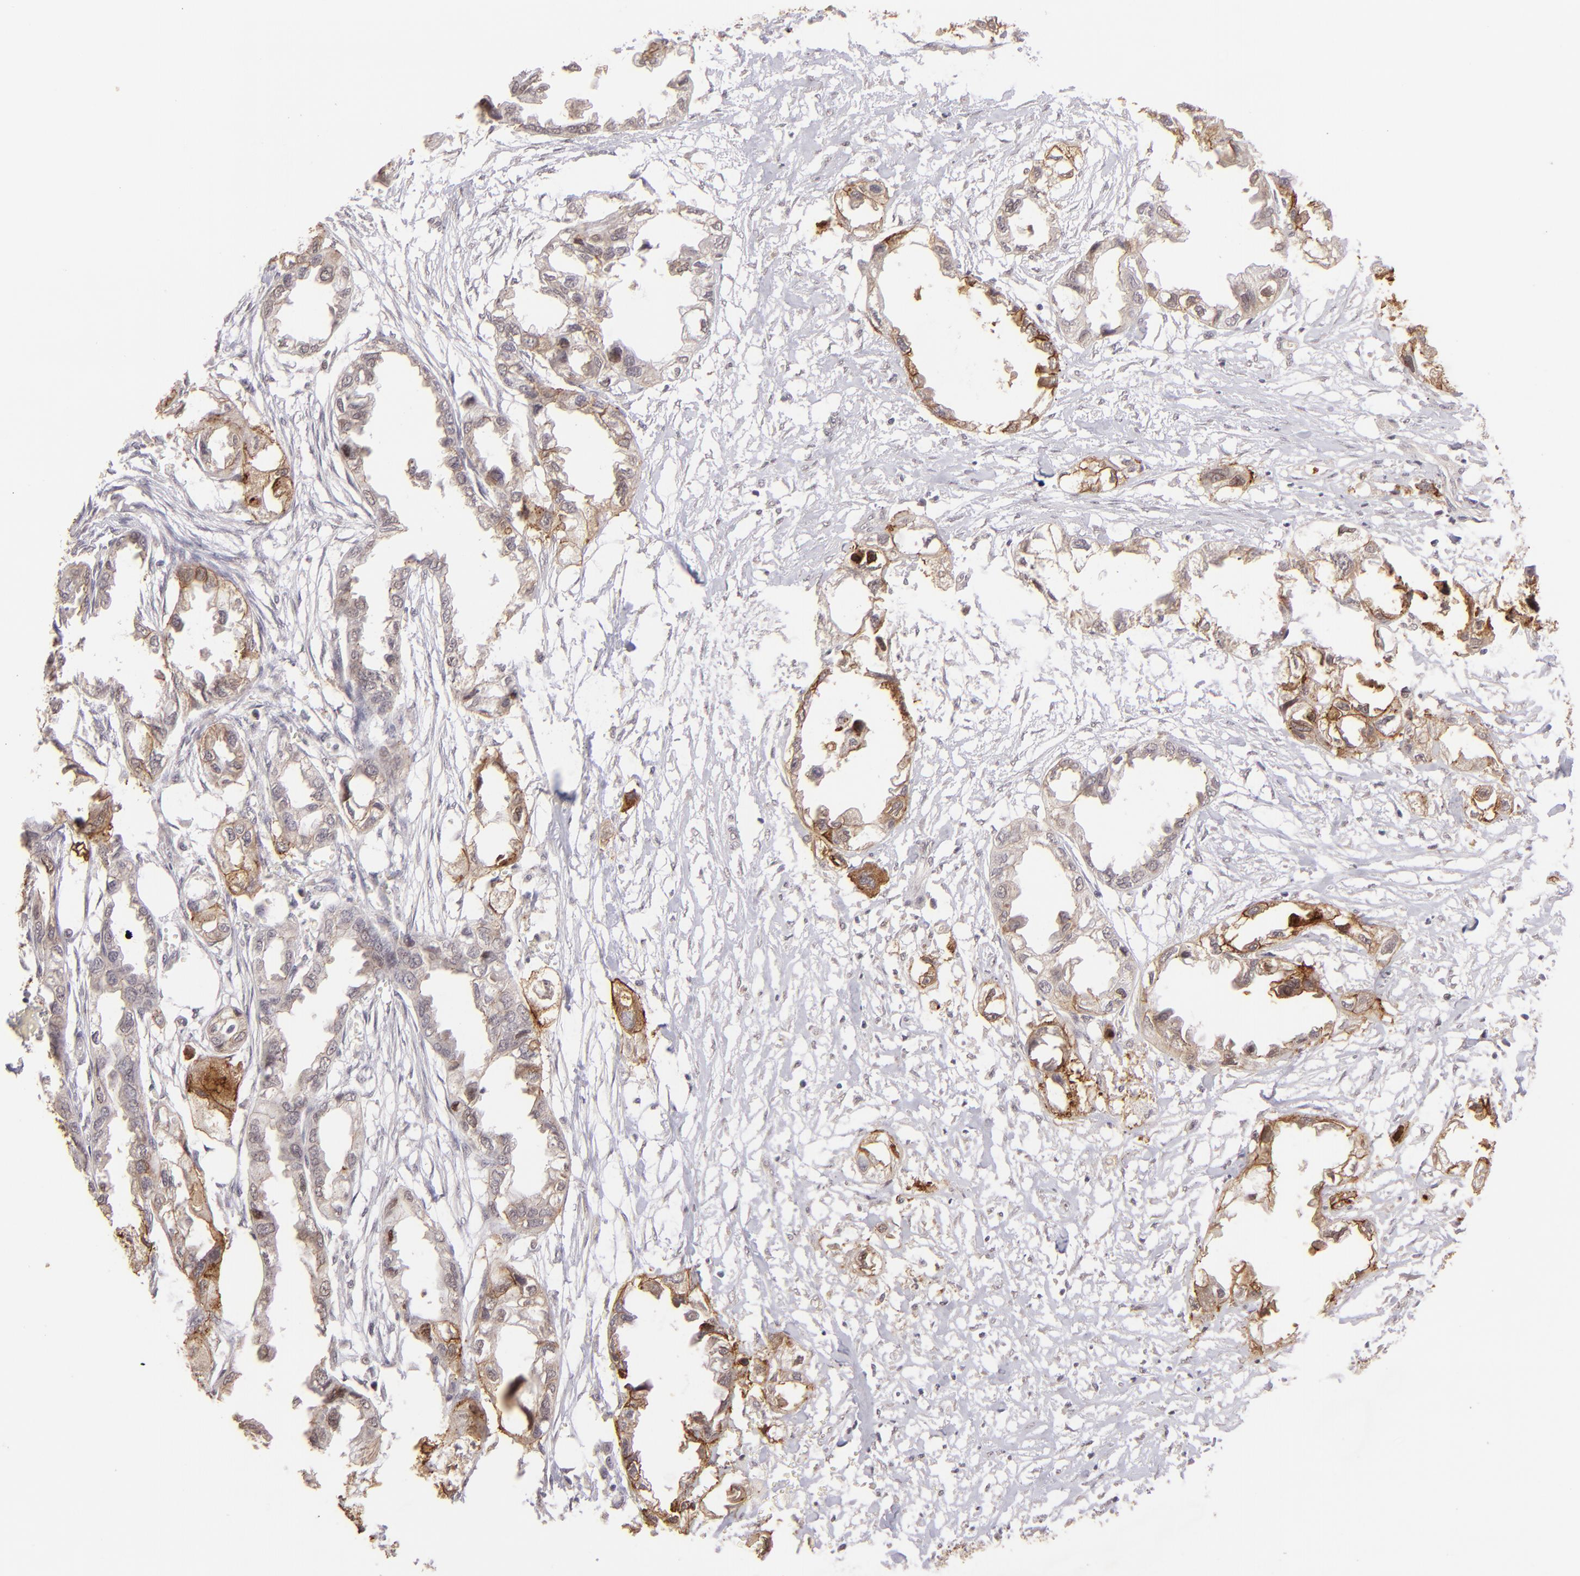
{"staining": {"intensity": "moderate", "quantity": "25%-75%", "location": "cytoplasmic/membranous"}, "tissue": "endometrial cancer", "cell_type": "Tumor cells", "image_type": "cancer", "snomed": [{"axis": "morphology", "description": "Adenocarcinoma, NOS"}, {"axis": "topography", "description": "Endometrium"}], "caption": "A medium amount of moderate cytoplasmic/membranous expression is present in about 25%-75% of tumor cells in endometrial cancer tissue.", "gene": "CLDN1", "patient": {"sex": "female", "age": 67}}